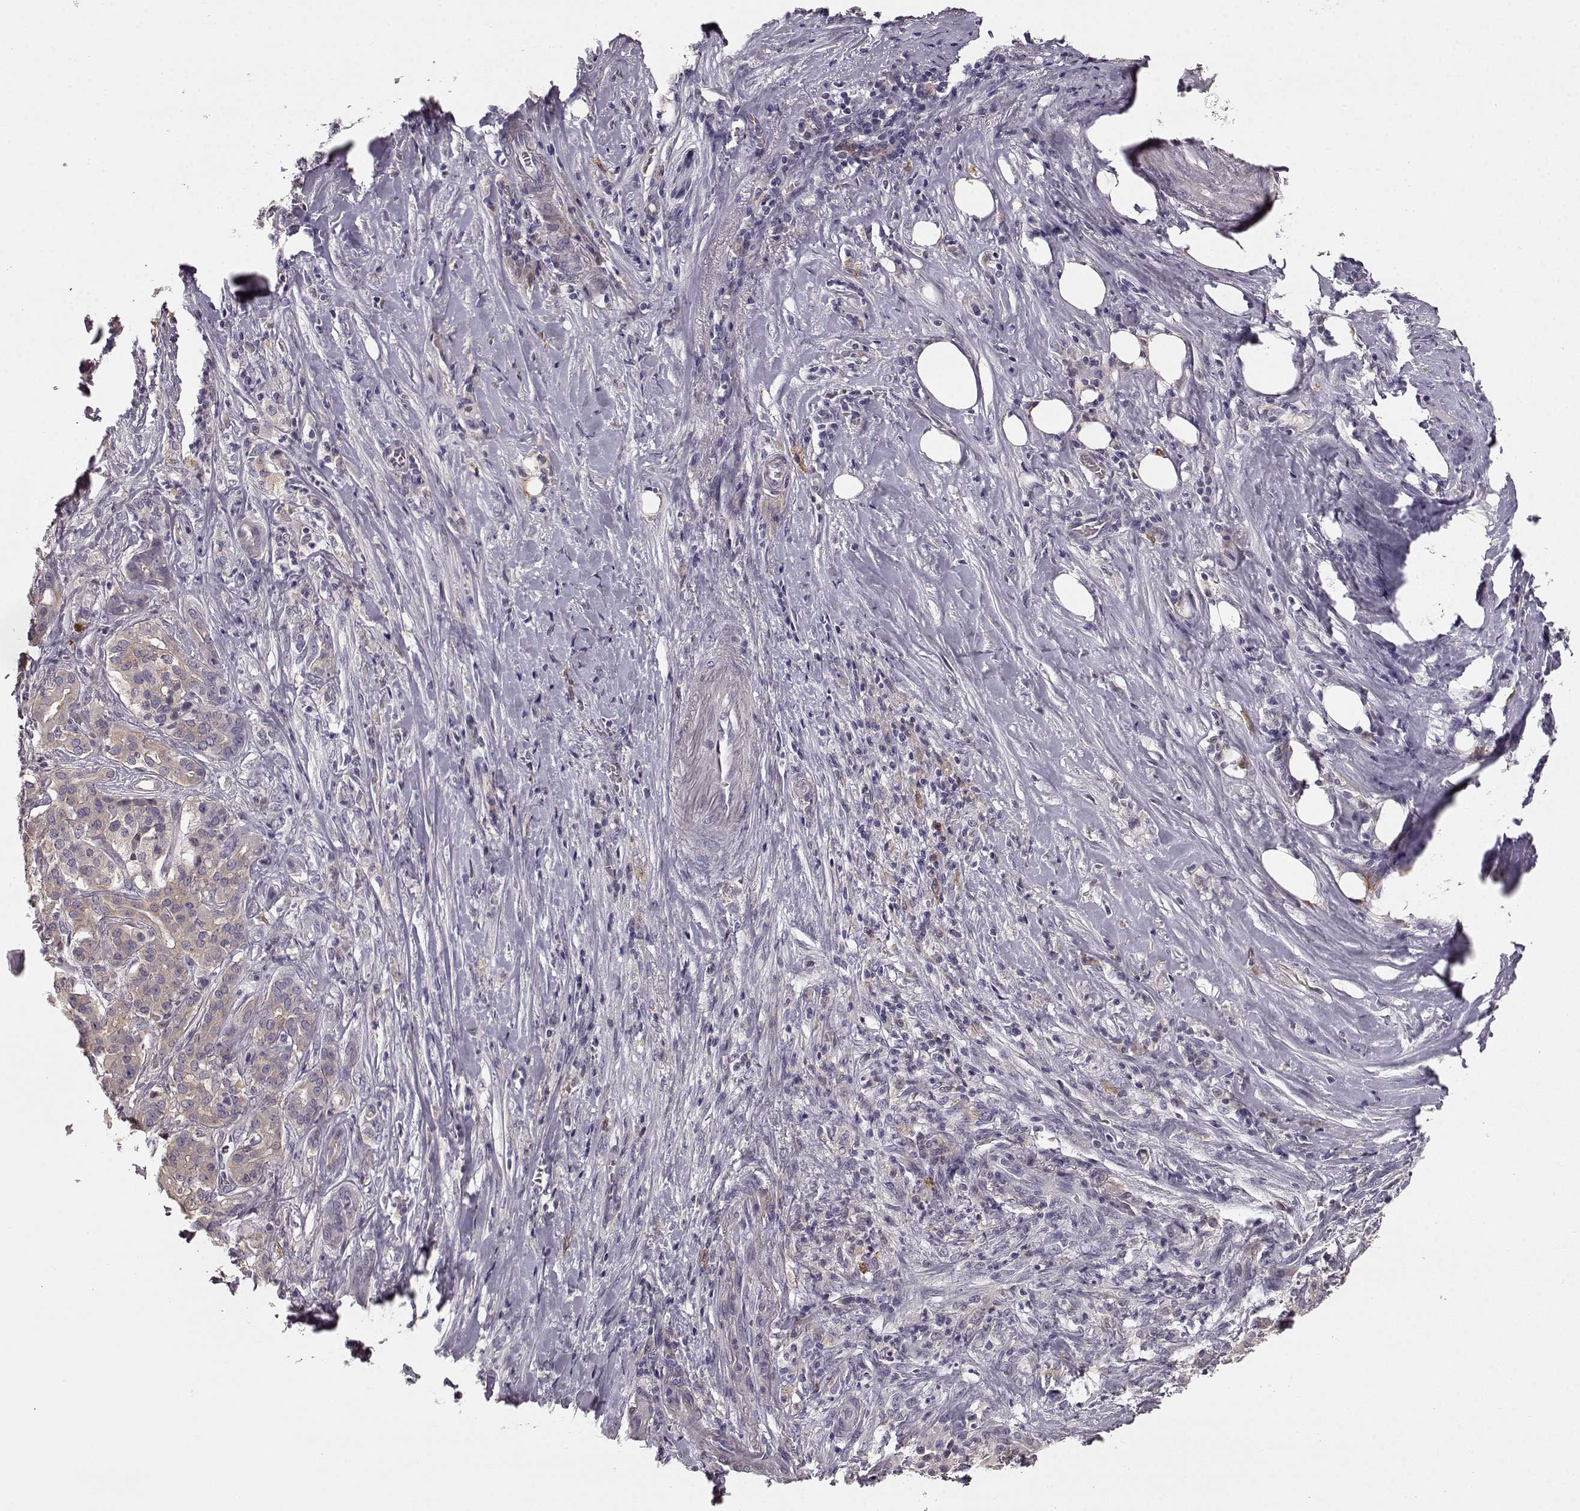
{"staining": {"intensity": "weak", "quantity": "<25%", "location": "cytoplasmic/membranous"}, "tissue": "pancreatic cancer", "cell_type": "Tumor cells", "image_type": "cancer", "snomed": [{"axis": "morphology", "description": "Adenocarcinoma, NOS"}, {"axis": "topography", "description": "Pancreas"}], "caption": "This is a micrograph of immunohistochemistry (IHC) staining of pancreatic adenocarcinoma, which shows no expression in tumor cells.", "gene": "GPR50", "patient": {"sex": "male", "age": 57}}